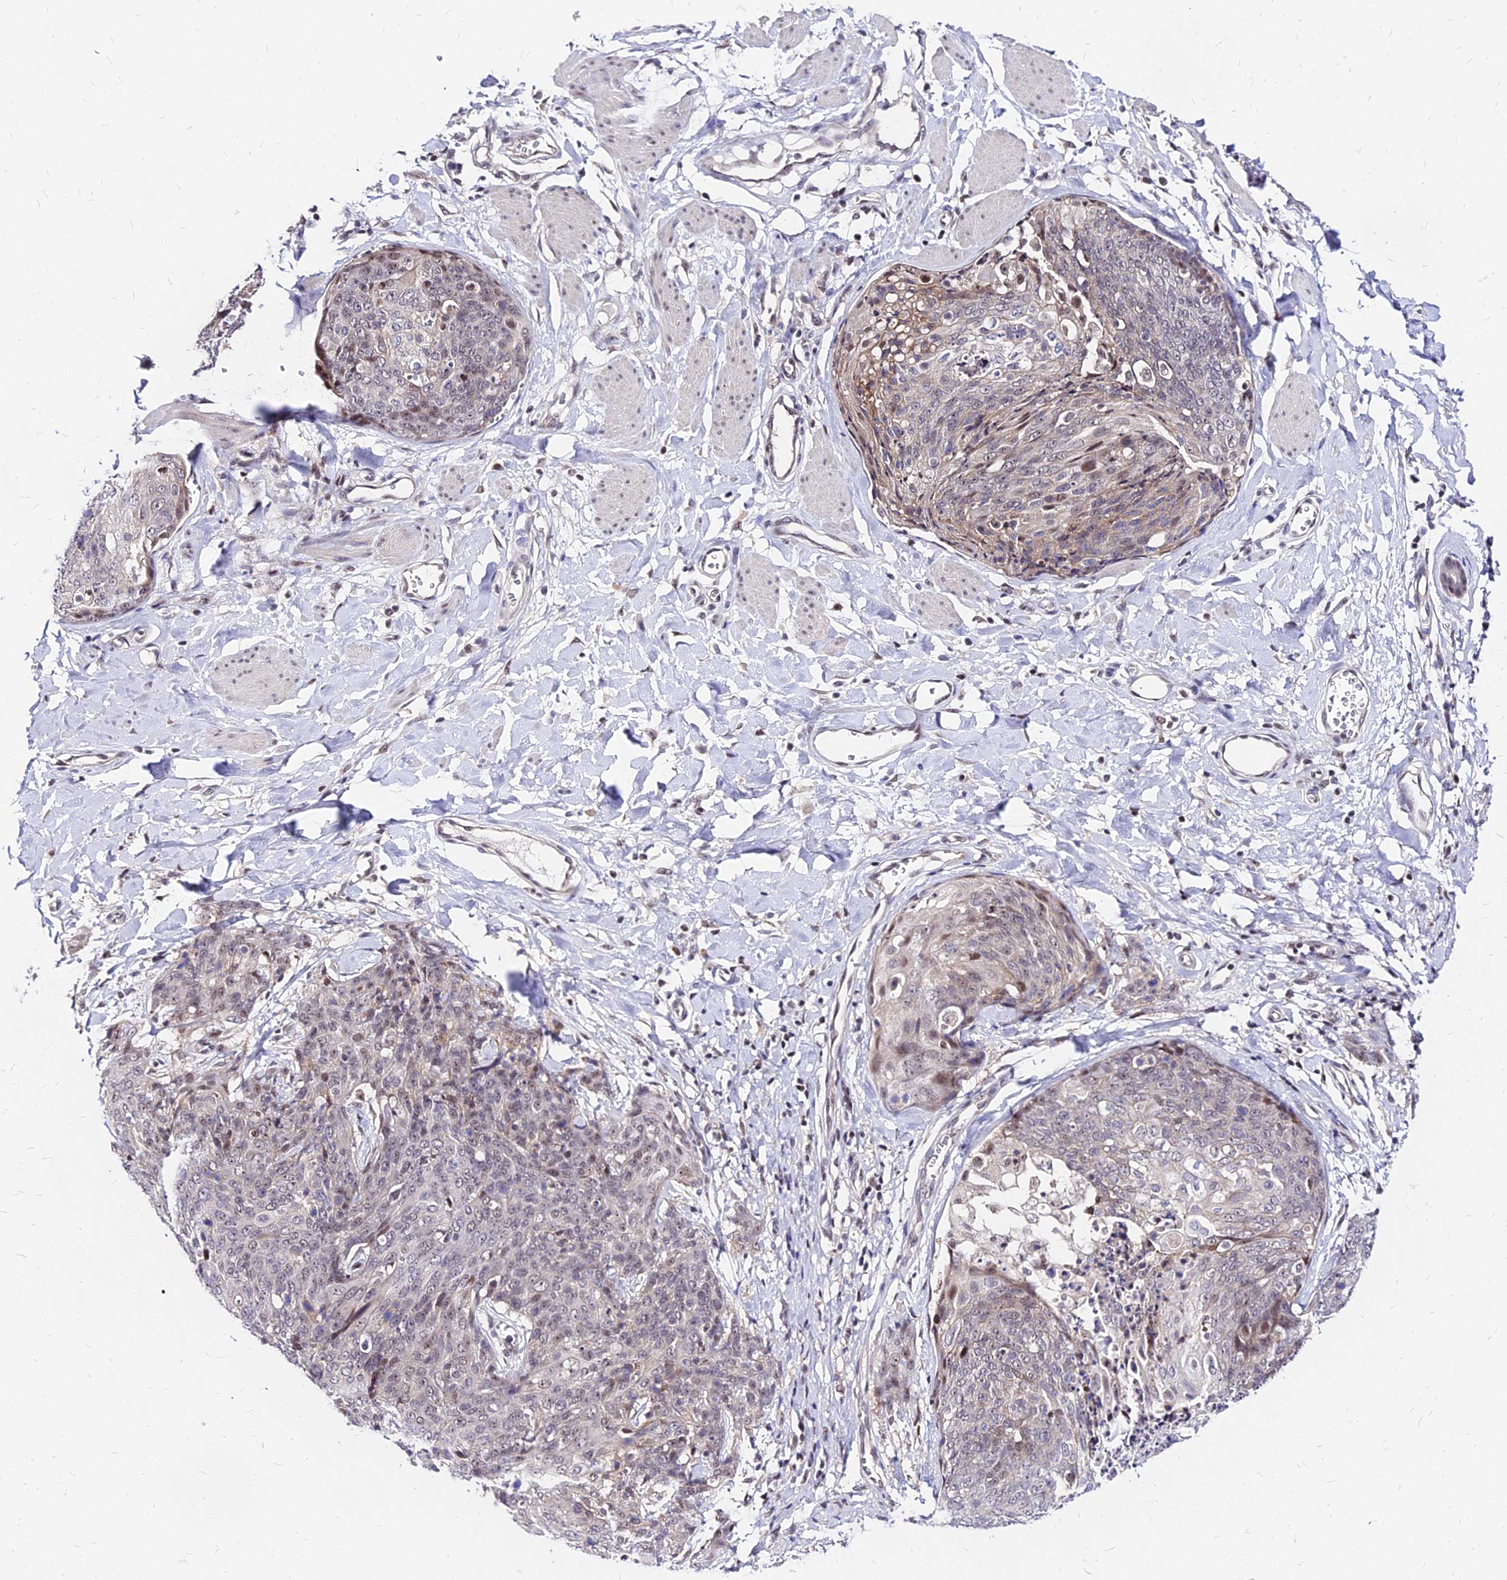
{"staining": {"intensity": "weak", "quantity": "<25%", "location": "nuclear"}, "tissue": "skin cancer", "cell_type": "Tumor cells", "image_type": "cancer", "snomed": [{"axis": "morphology", "description": "Squamous cell carcinoma, NOS"}, {"axis": "topography", "description": "Skin"}, {"axis": "topography", "description": "Vulva"}], "caption": "Human skin cancer (squamous cell carcinoma) stained for a protein using immunohistochemistry (IHC) shows no staining in tumor cells.", "gene": "DDX55", "patient": {"sex": "female", "age": 85}}